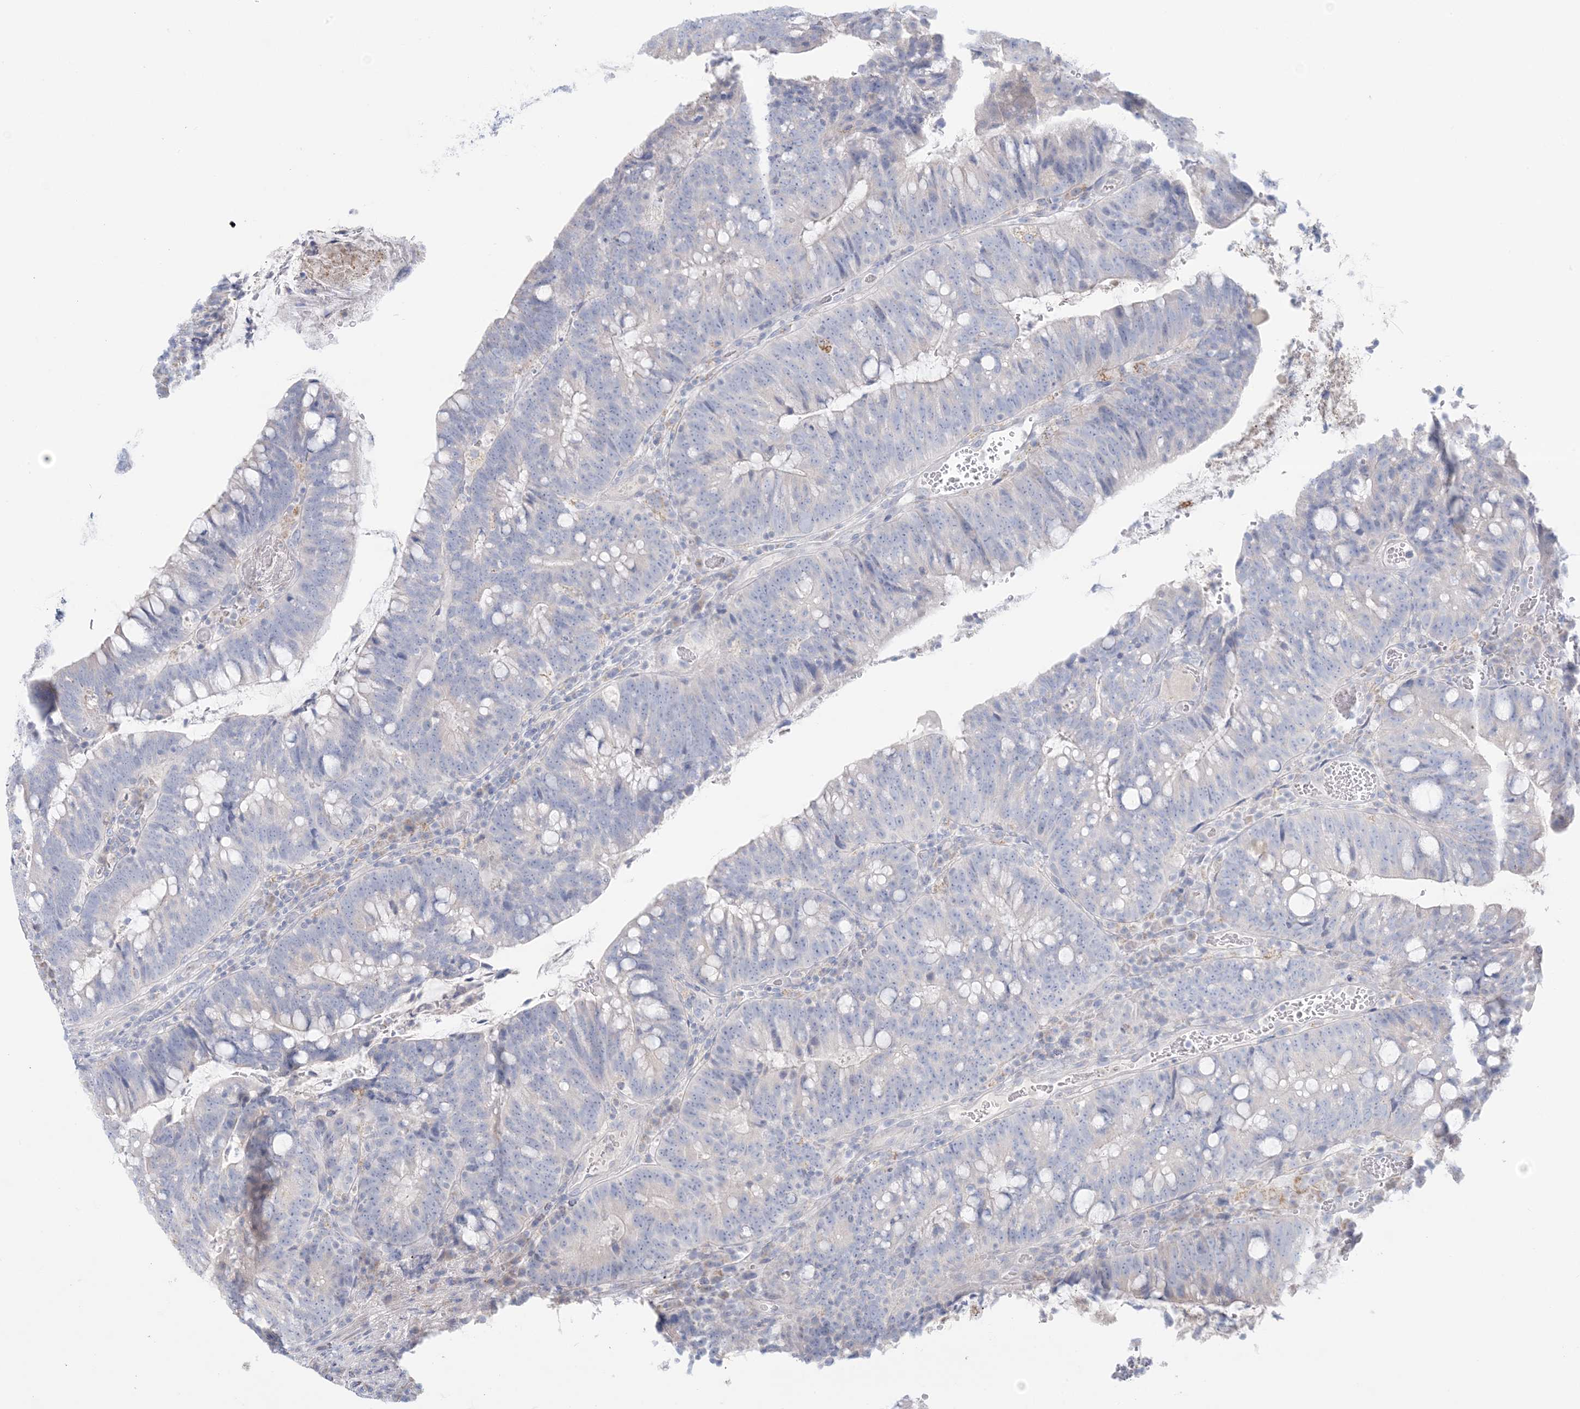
{"staining": {"intensity": "negative", "quantity": "none", "location": "none"}, "tissue": "colorectal cancer", "cell_type": "Tumor cells", "image_type": "cancer", "snomed": [{"axis": "morphology", "description": "Adenocarcinoma, NOS"}, {"axis": "topography", "description": "Colon"}], "caption": "Protein analysis of colorectal cancer (adenocarcinoma) demonstrates no significant staining in tumor cells. Brightfield microscopy of immunohistochemistry (IHC) stained with DAB (brown) and hematoxylin (blue), captured at high magnification.", "gene": "KCTD6", "patient": {"sex": "female", "age": 66}}